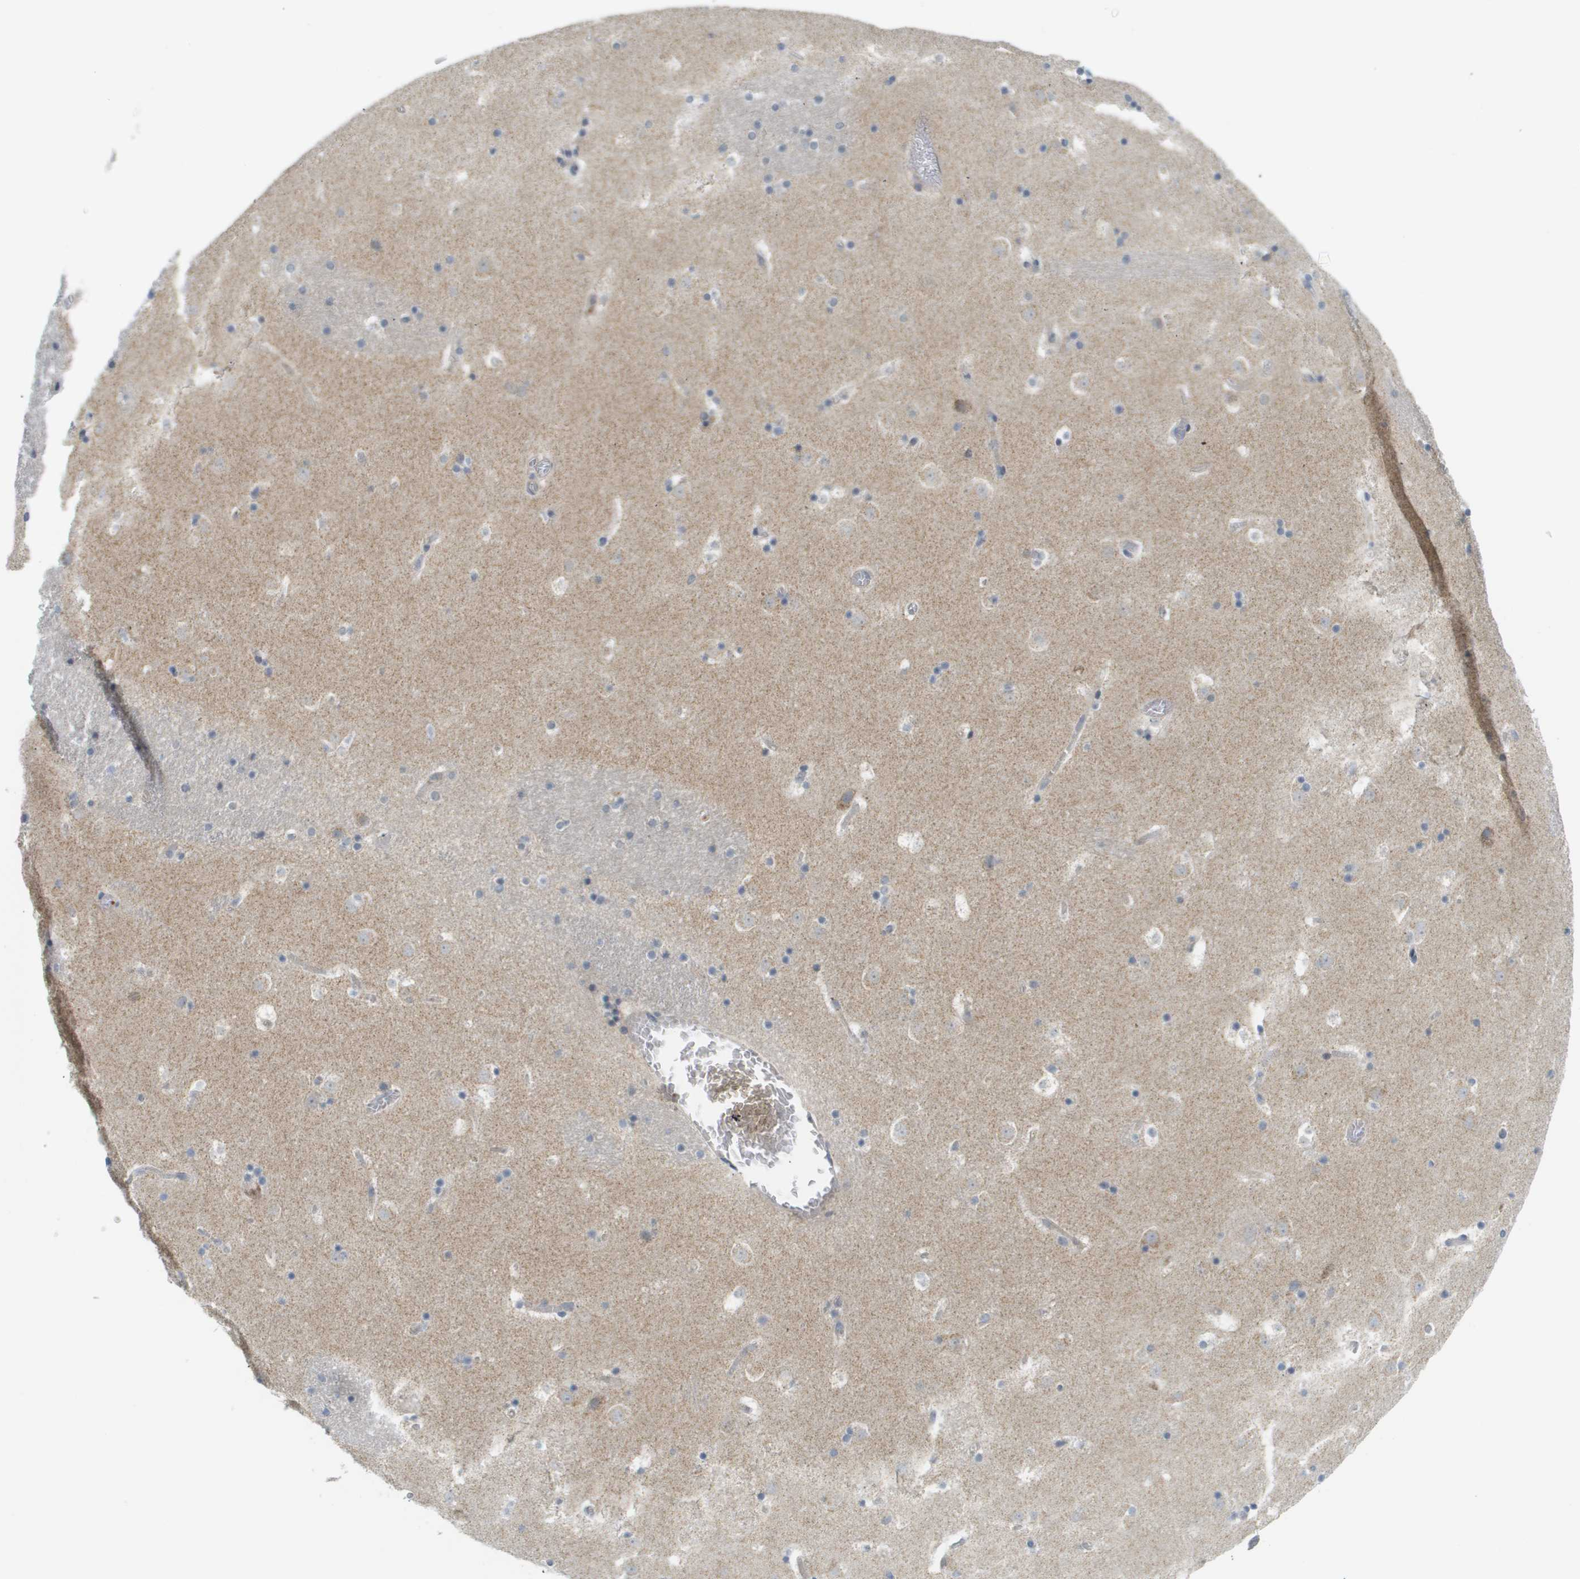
{"staining": {"intensity": "negative", "quantity": "none", "location": "none"}, "tissue": "caudate", "cell_type": "Glial cells", "image_type": "normal", "snomed": [{"axis": "morphology", "description": "Normal tissue, NOS"}, {"axis": "topography", "description": "Lateral ventricle wall"}], "caption": "A micrograph of human caudate is negative for staining in glial cells. (Brightfield microscopy of DAB (3,3'-diaminobenzidine) immunohistochemistry at high magnification).", "gene": "PROC", "patient": {"sex": "male", "age": 45}}